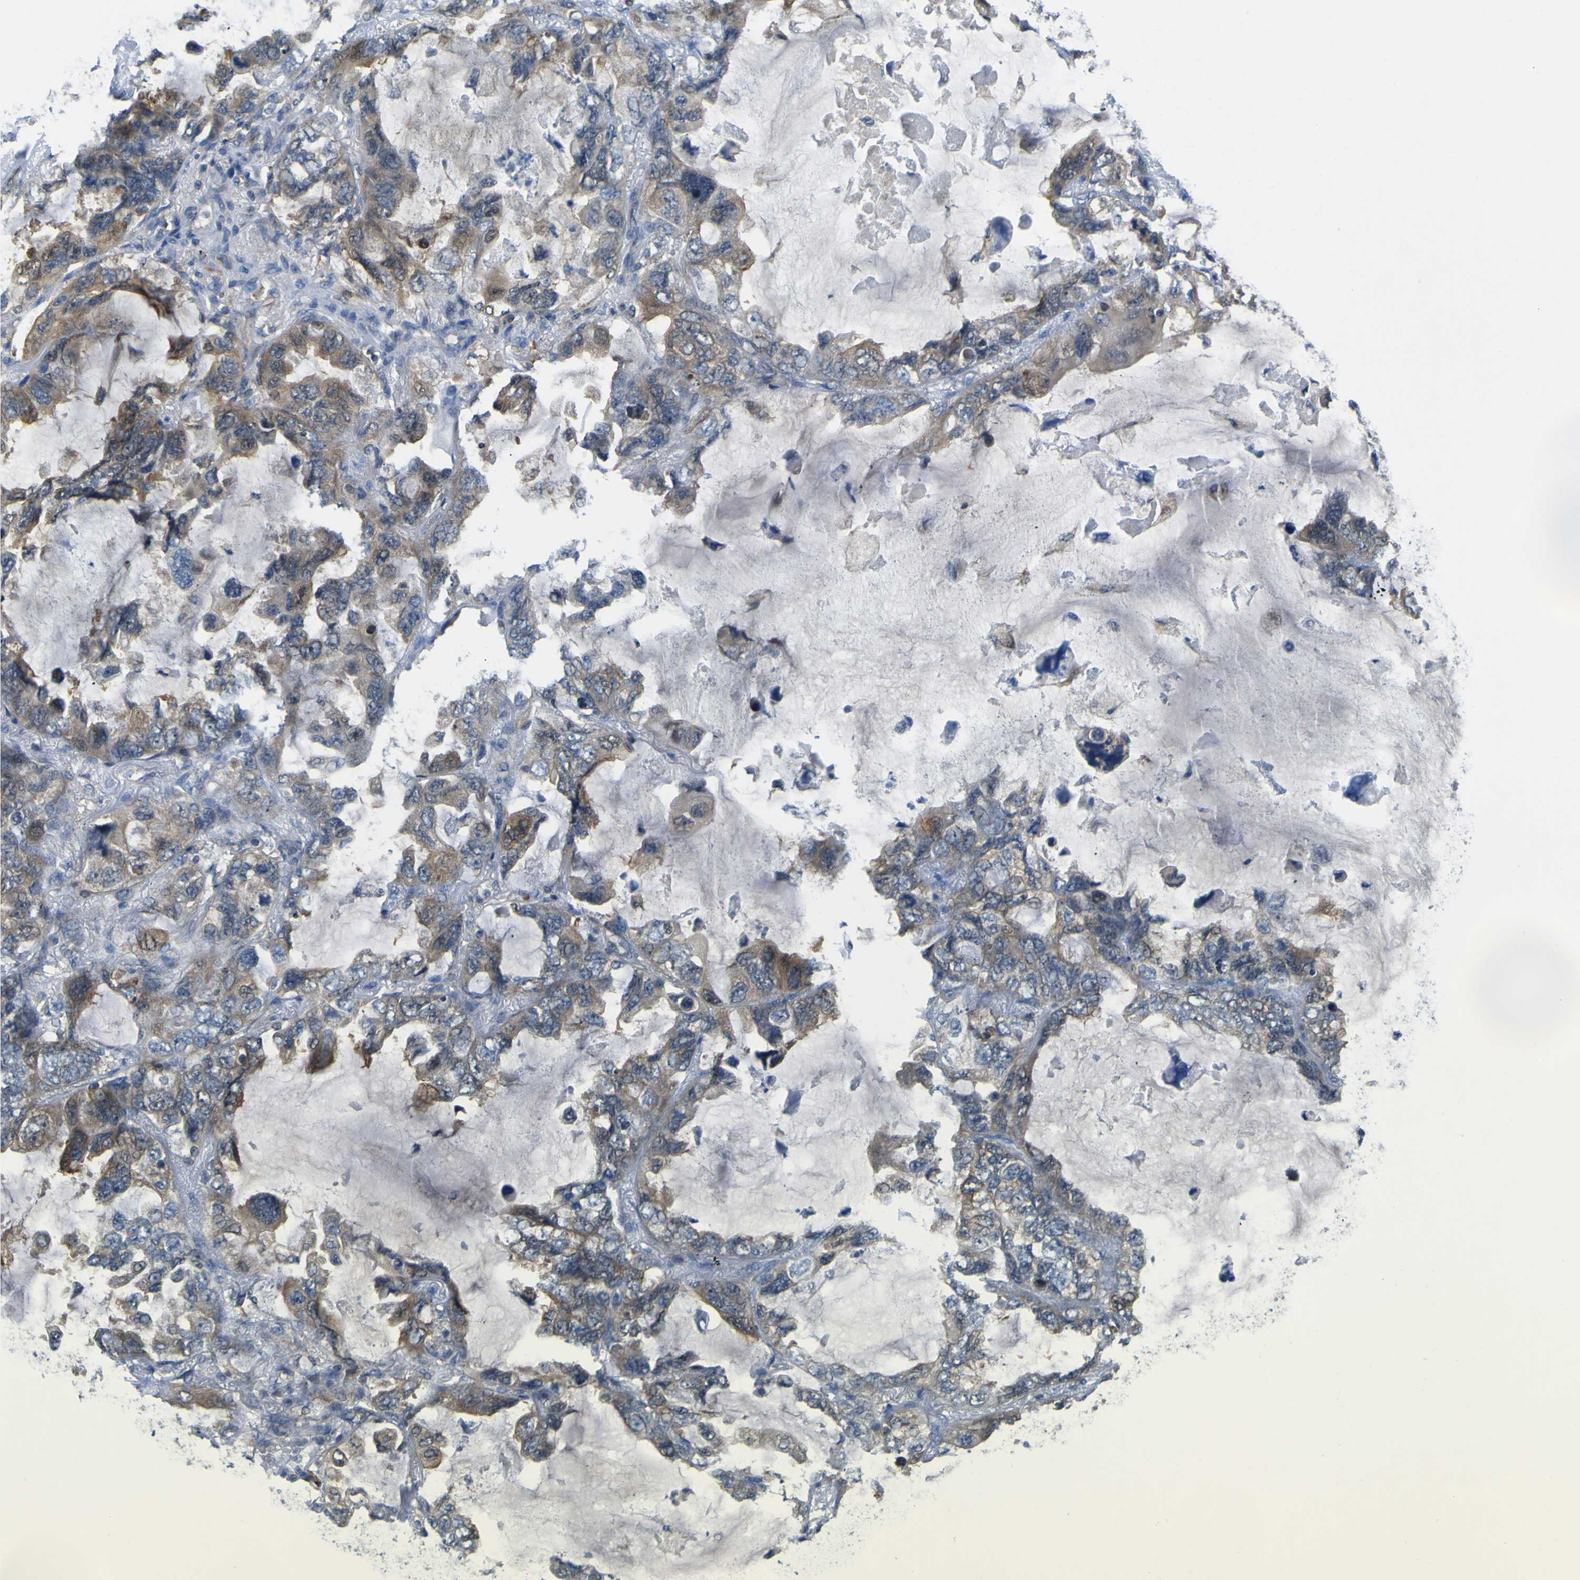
{"staining": {"intensity": "moderate", "quantity": "25%-75%", "location": "cytoplasmic/membranous"}, "tissue": "lung cancer", "cell_type": "Tumor cells", "image_type": "cancer", "snomed": [{"axis": "morphology", "description": "Squamous cell carcinoma, NOS"}, {"axis": "topography", "description": "Lung"}], "caption": "Moderate cytoplasmic/membranous positivity for a protein is identified in approximately 25%-75% of tumor cells of lung squamous cell carcinoma using immunohistochemistry.", "gene": "EML2", "patient": {"sex": "female", "age": 73}}